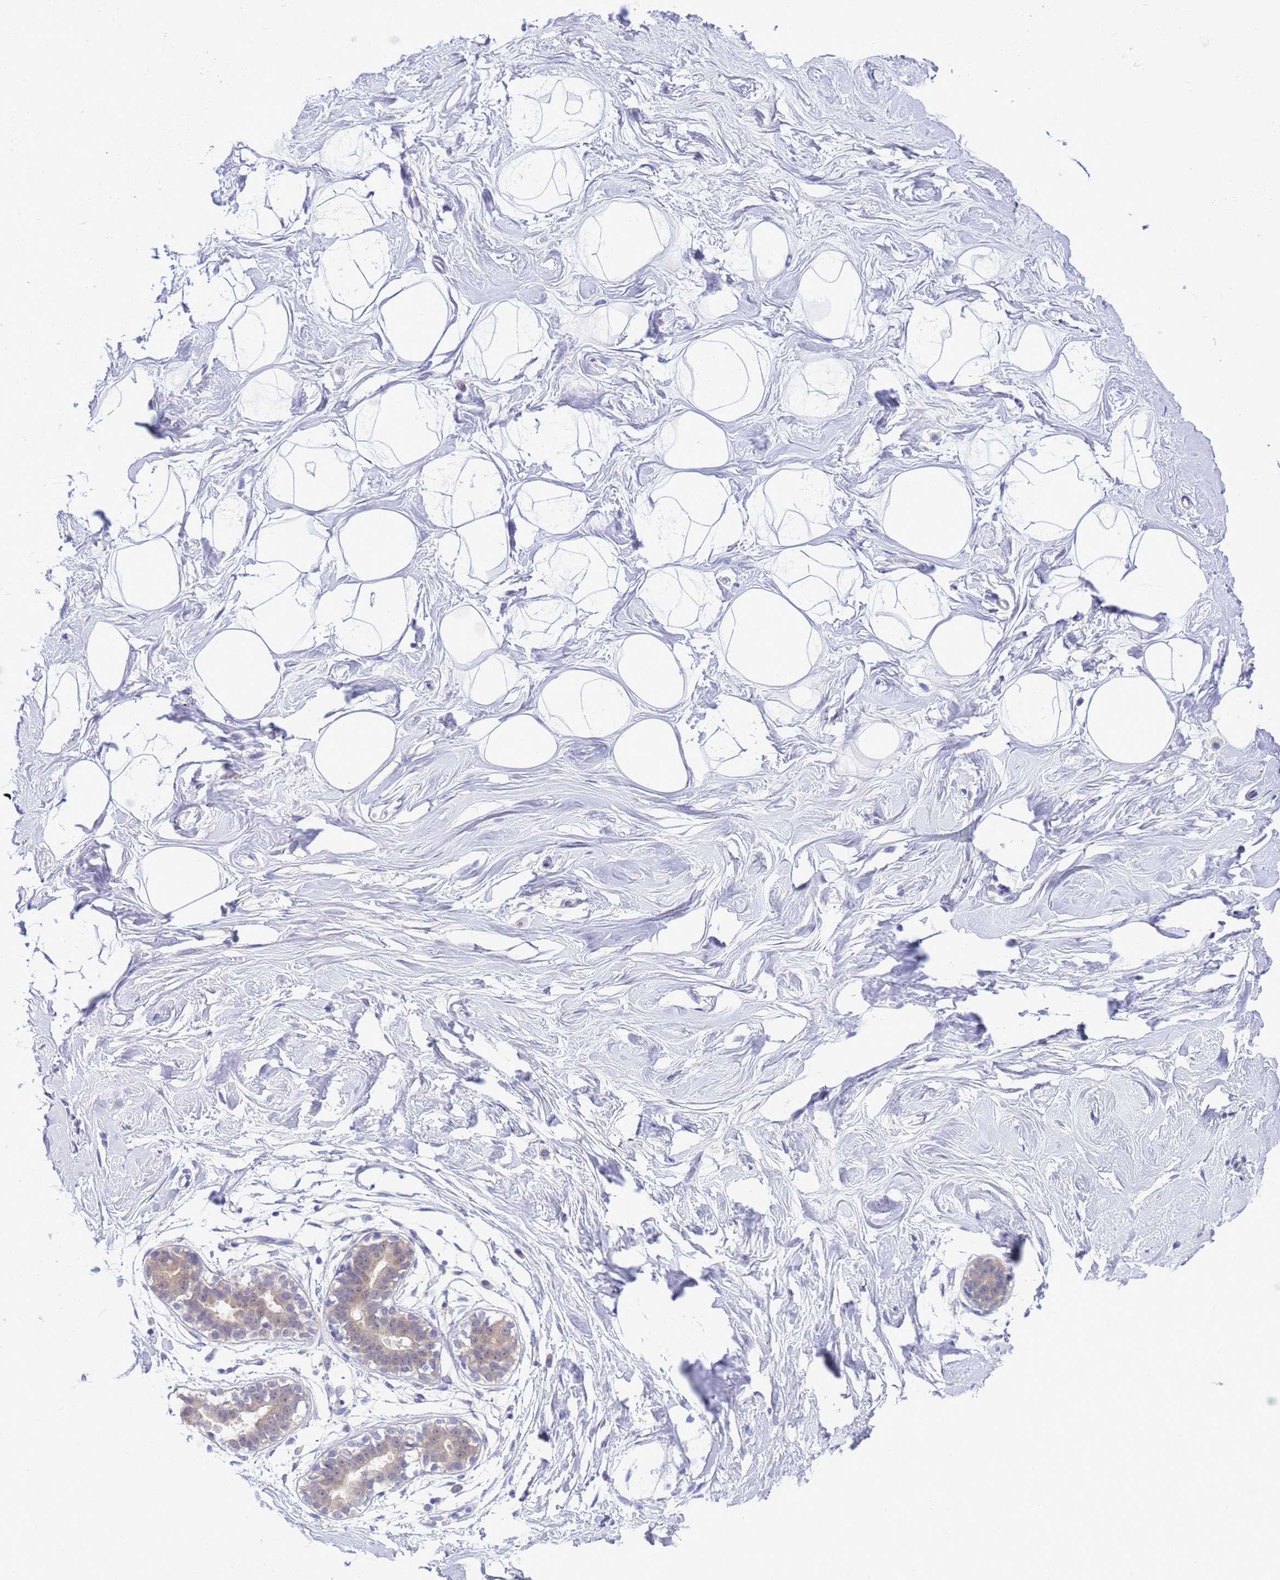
{"staining": {"intensity": "negative", "quantity": "none", "location": "none"}, "tissue": "breast", "cell_type": "Adipocytes", "image_type": "normal", "snomed": [{"axis": "morphology", "description": "Normal tissue, NOS"}, {"axis": "morphology", "description": "Adenoma, NOS"}, {"axis": "topography", "description": "Breast"}], "caption": "Immunohistochemistry (IHC) histopathology image of benign human breast stained for a protein (brown), which exhibits no staining in adipocytes.", "gene": "ZNF461", "patient": {"sex": "female", "age": 23}}